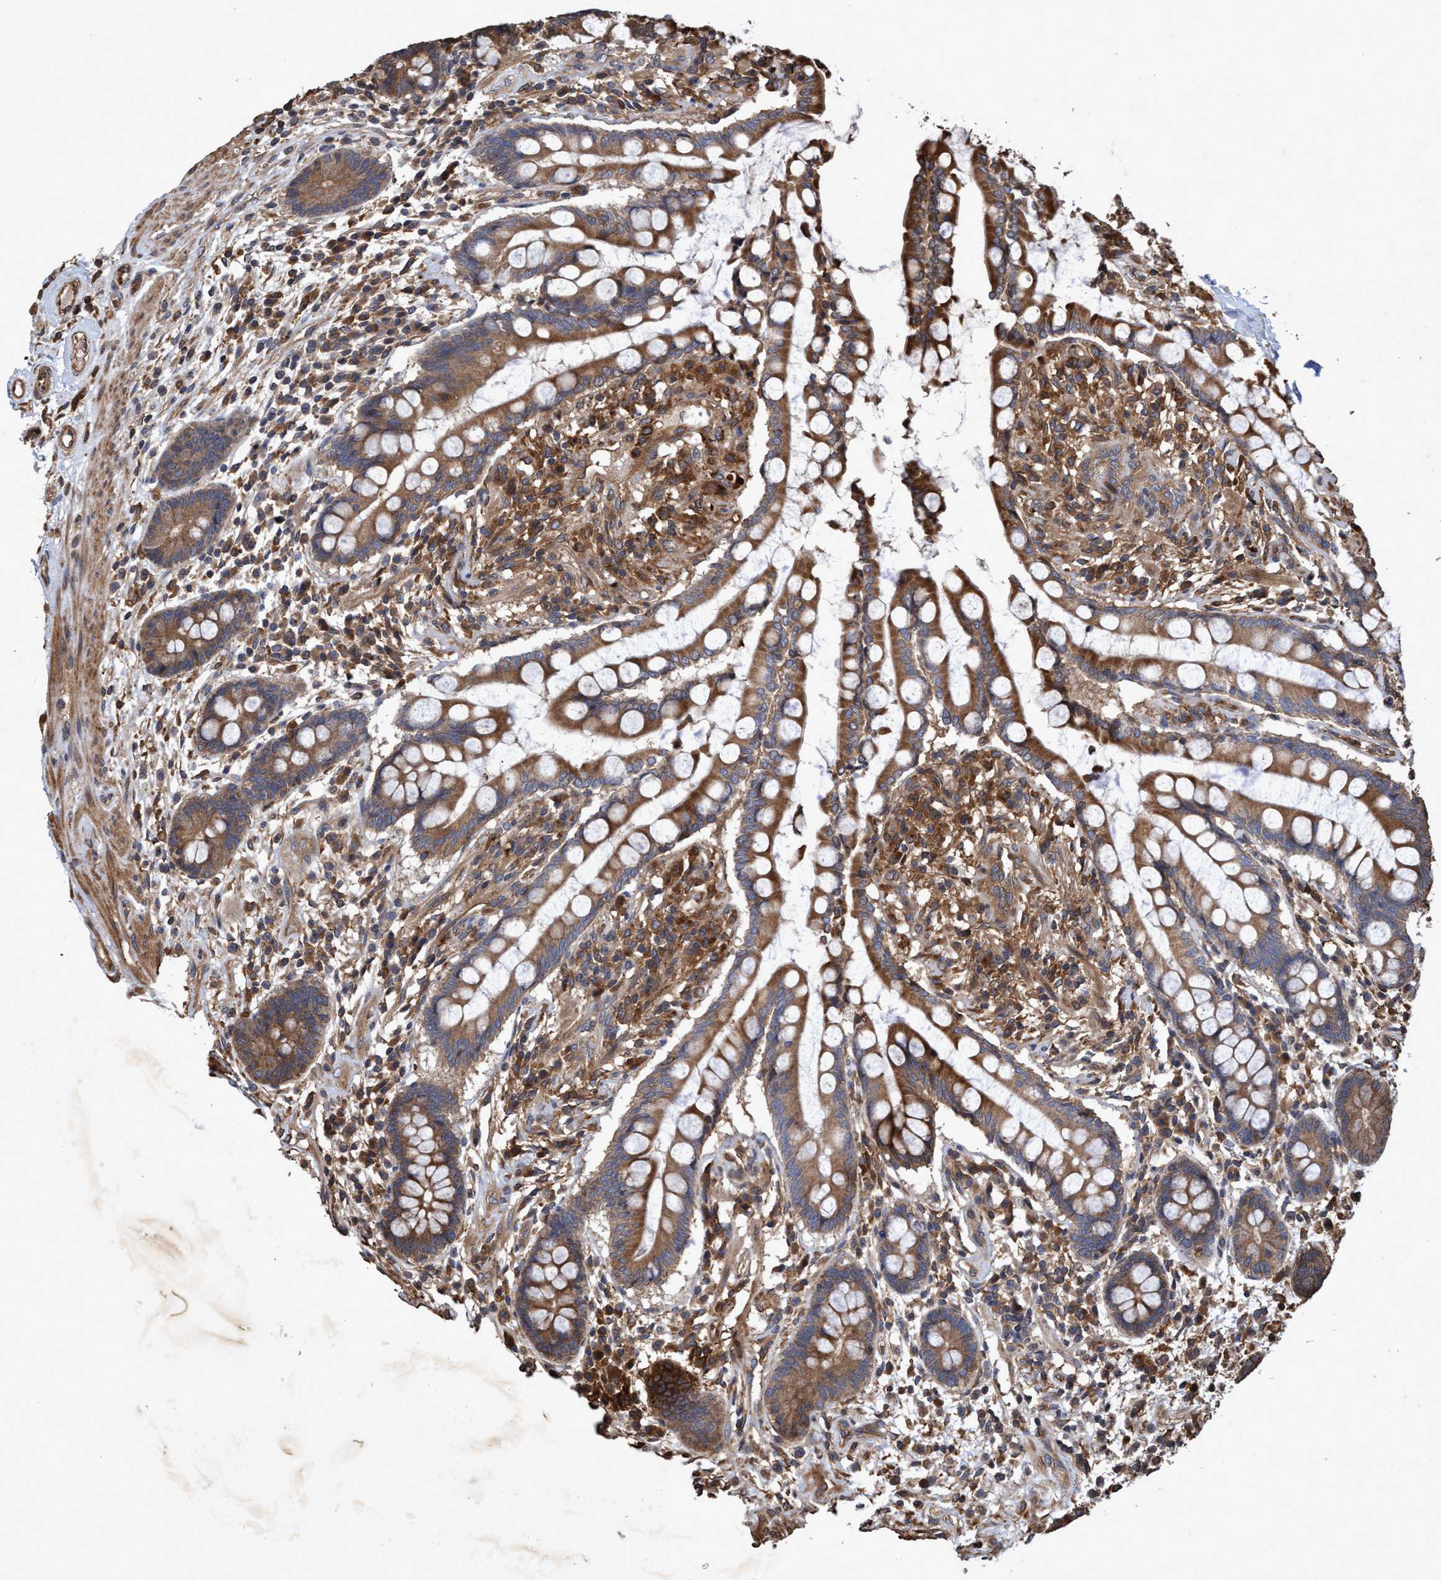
{"staining": {"intensity": "moderate", "quantity": ">75%", "location": "cytoplasmic/membranous"}, "tissue": "colon", "cell_type": "Endothelial cells", "image_type": "normal", "snomed": [{"axis": "morphology", "description": "Normal tissue, NOS"}, {"axis": "topography", "description": "Colon"}], "caption": "Endothelial cells display medium levels of moderate cytoplasmic/membranous positivity in approximately >75% of cells in benign human colon. Using DAB (3,3'-diaminobenzidine) (brown) and hematoxylin (blue) stains, captured at high magnification using brightfield microscopy.", "gene": "CHMP6", "patient": {"sex": "male", "age": 73}}